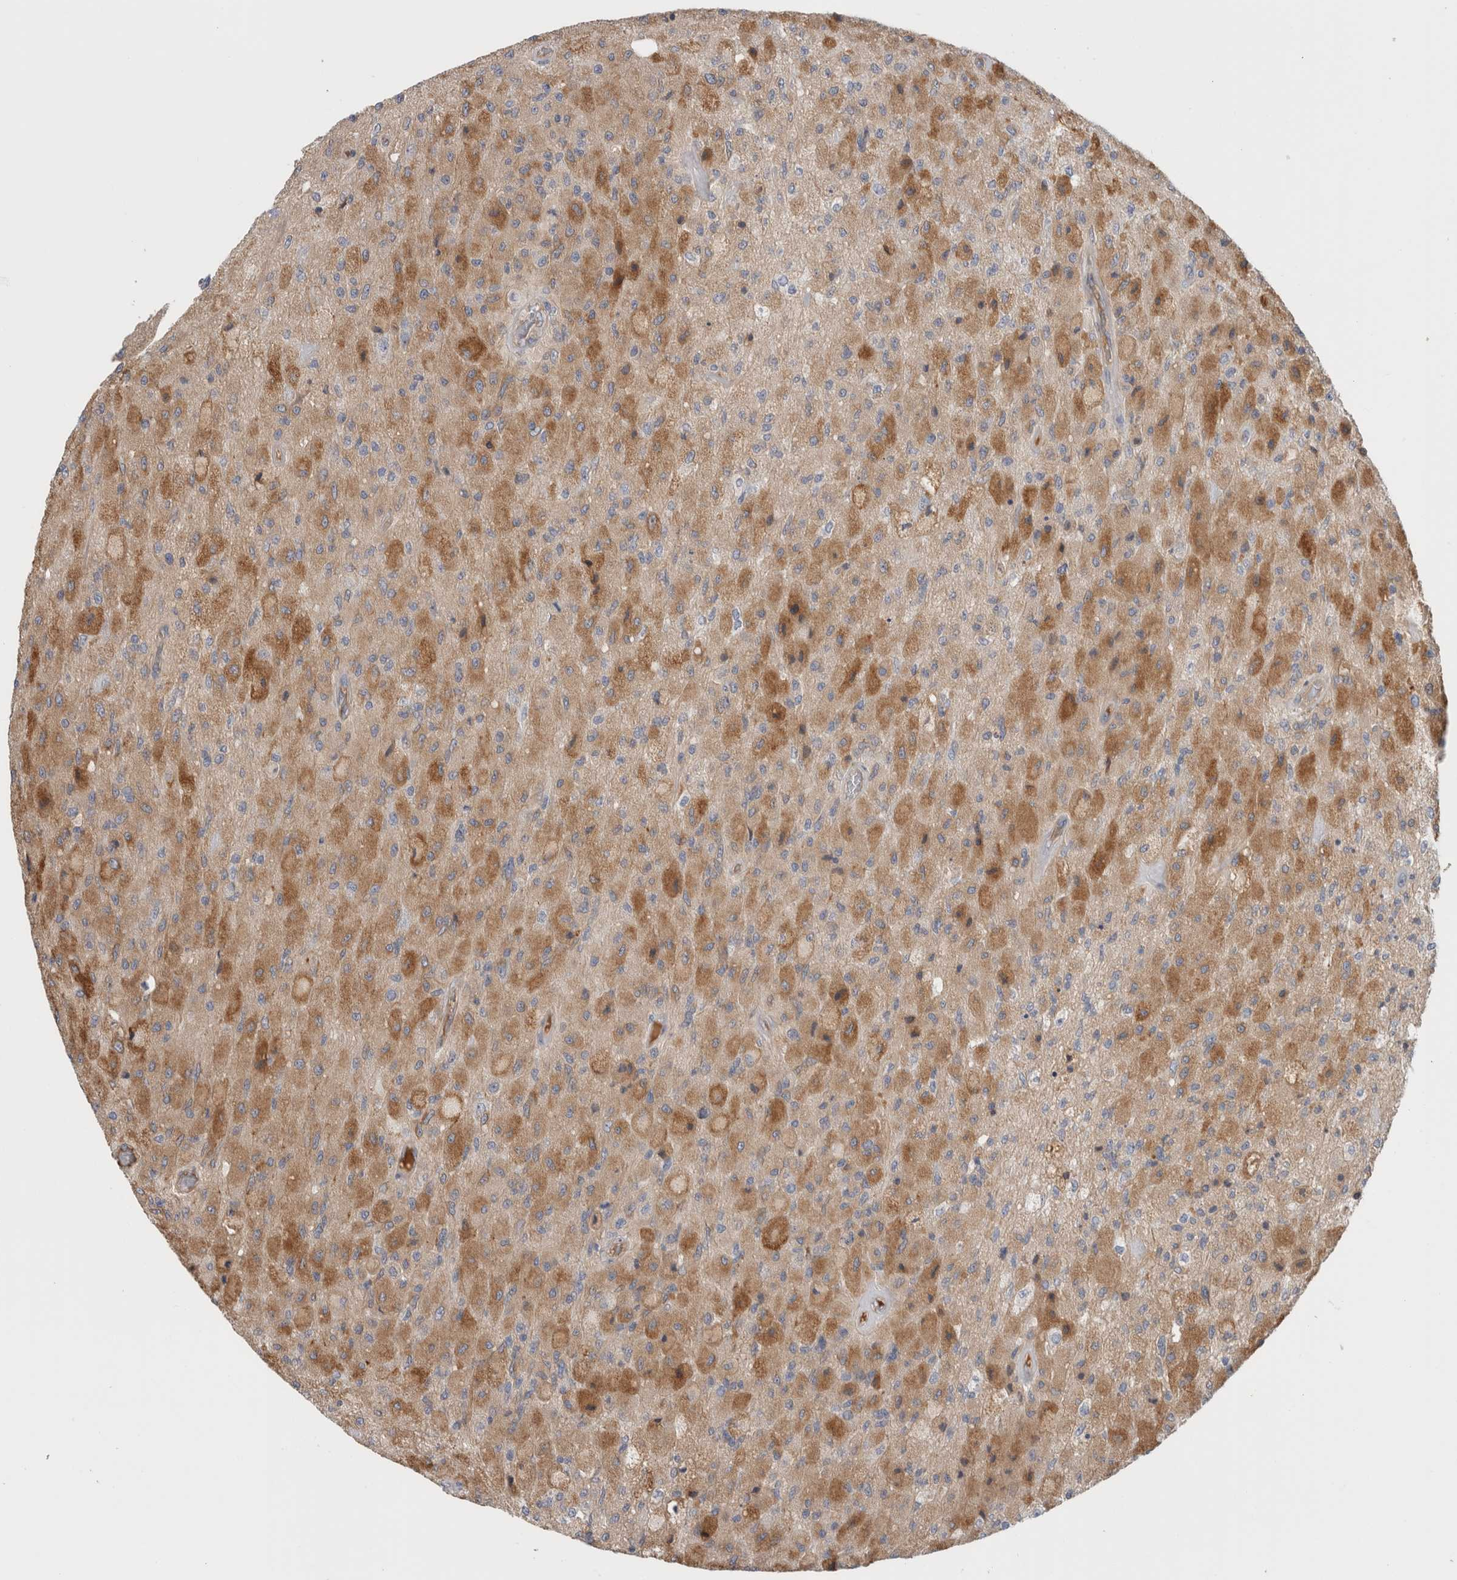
{"staining": {"intensity": "moderate", "quantity": ">75%", "location": "cytoplasmic/membranous"}, "tissue": "glioma", "cell_type": "Tumor cells", "image_type": "cancer", "snomed": [{"axis": "morphology", "description": "Normal tissue, NOS"}, {"axis": "morphology", "description": "Glioma, malignant, High grade"}, {"axis": "topography", "description": "Cerebral cortex"}], "caption": "The histopathology image shows staining of glioma, revealing moderate cytoplasmic/membranous protein staining (brown color) within tumor cells. (DAB (3,3'-diaminobenzidine) IHC with brightfield microscopy, high magnification).", "gene": "CFI", "patient": {"sex": "male", "age": 77}}